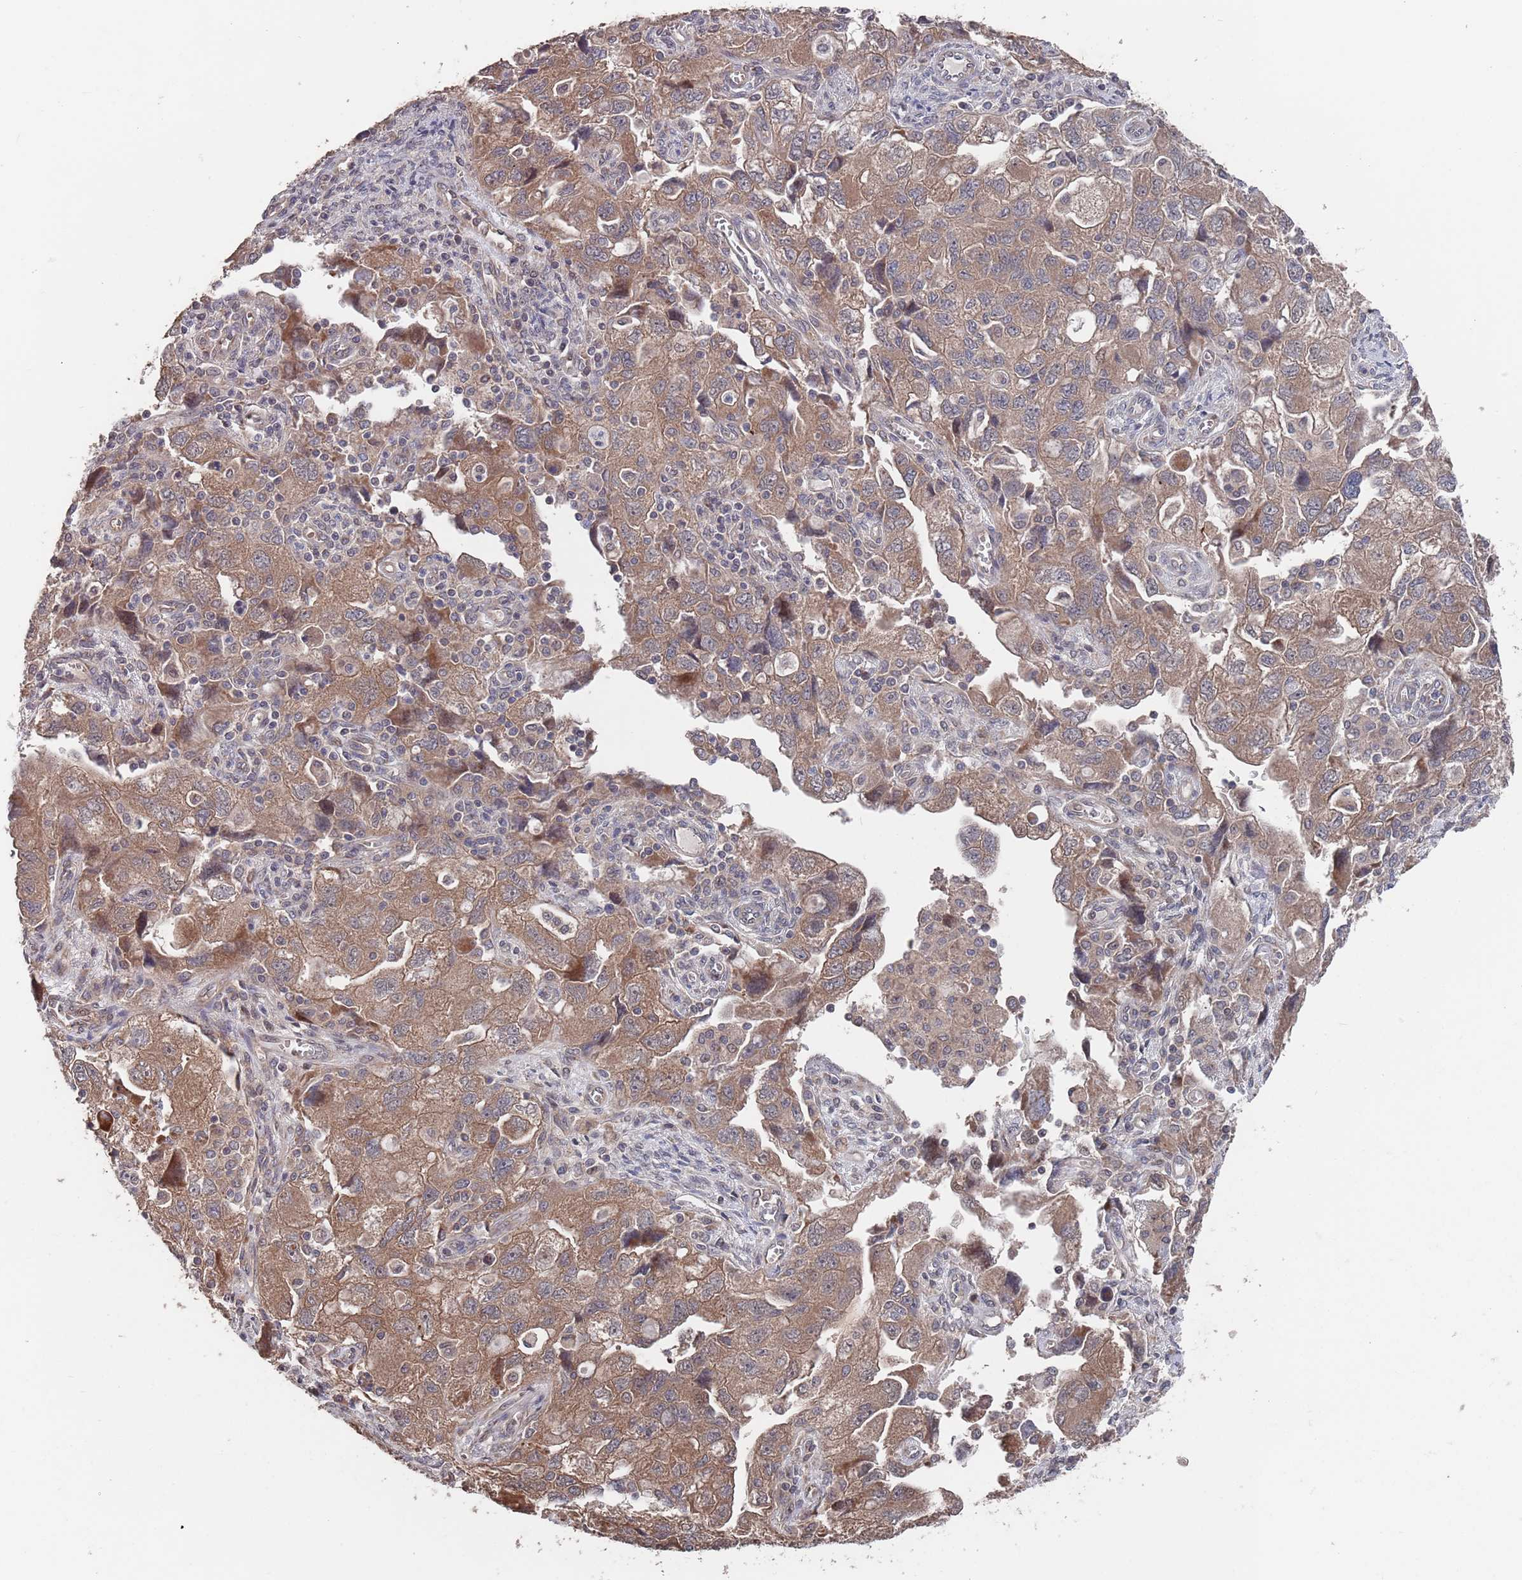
{"staining": {"intensity": "moderate", "quantity": ">75%", "location": "cytoplasmic/membranous"}, "tissue": "ovarian cancer", "cell_type": "Tumor cells", "image_type": "cancer", "snomed": [{"axis": "morphology", "description": "Carcinoma, NOS"}, {"axis": "morphology", "description": "Cystadenocarcinoma, serous, NOS"}, {"axis": "topography", "description": "Ovary"}], "caption": "Brown immunohistochemical staining in human carcinoma (ovarian) demonstrates moderate cytoplasmic/membranous expression in about >75% of tumor cells. The staining was performed using DAB, with brown indicating positive protein expression. Nuclei are stained blue with hematoxylin.", "gene": "UNC45A", "patient": {"sex": "female", "age": 69}}